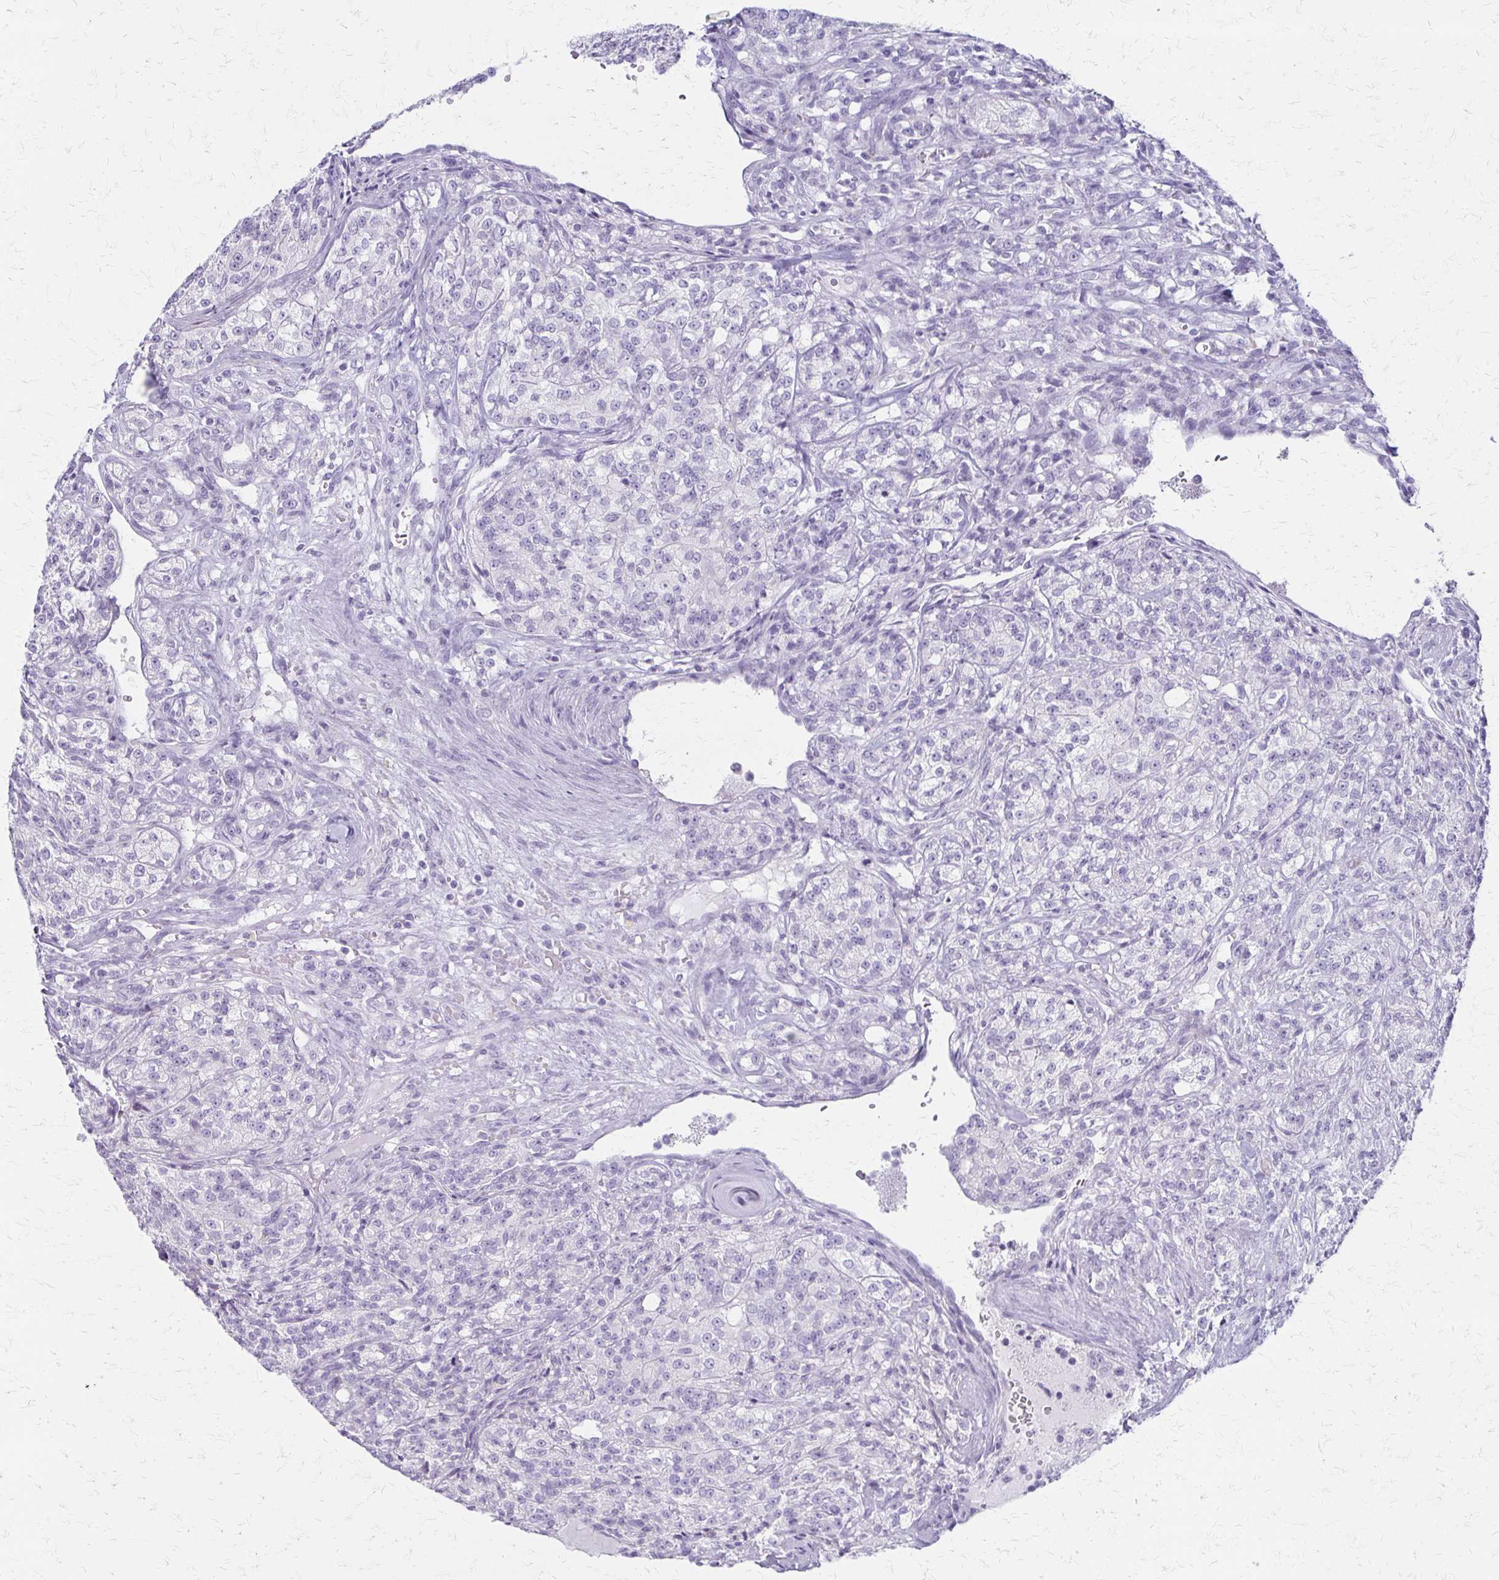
{"staining": {"intensity": "negative", "quantity": "none", "location": "none"}, "tissue": "renal cancer", "cell_type": "Tumor cells", "image_type": "cancer", "snomed": [{"axis": "morphology", "description": "Adenocarcinoma, NOS"}, {"axis": "topography", "description": "Kidney"}], "caption": "IHC of human adenocarcinoma (renal) demonstrates no staining in tumor cells.", "gene": "IVL", "patient": {"sex": "female", "age": 63}}